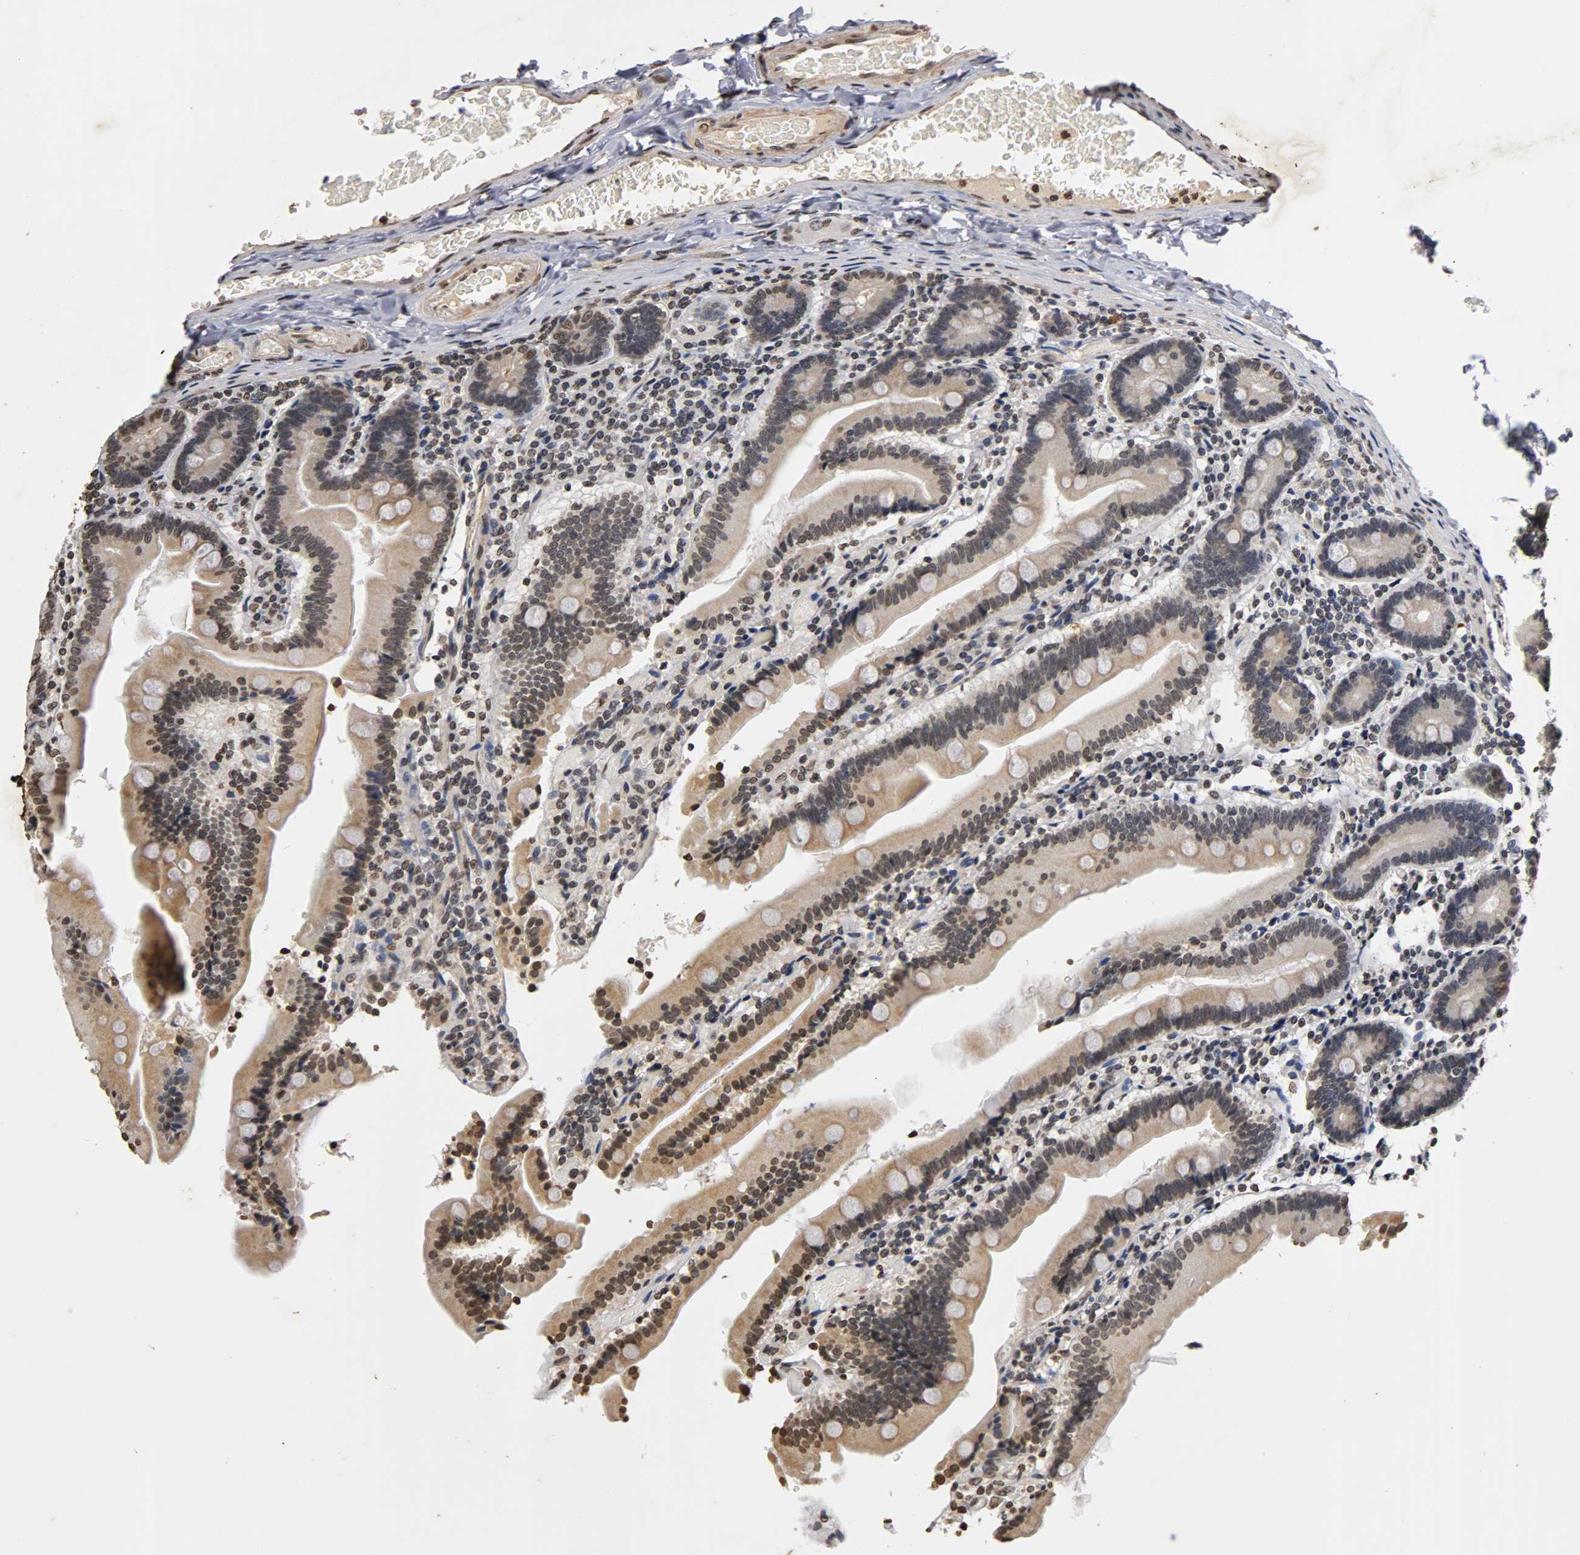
{"staining": {"intensity": "weak", "quantity": ">75%", "location": "nuclear"}, "tissue": "duodenum", "cell_type": "Glandular cells", "image_type": "normal", "snomed": [{"axis": "morphology", "description": "Normal tissue, NOS"}, {"axis": "topography", "description": "Duodenum"}], "caption": "High-power microscopy captured an IHC image of normal duodenum, revealing weak nuclear expression in approximately >75% of glandular cells.", "gene": "ERCC2", "patient": {"sex": "female", "age": 53}}